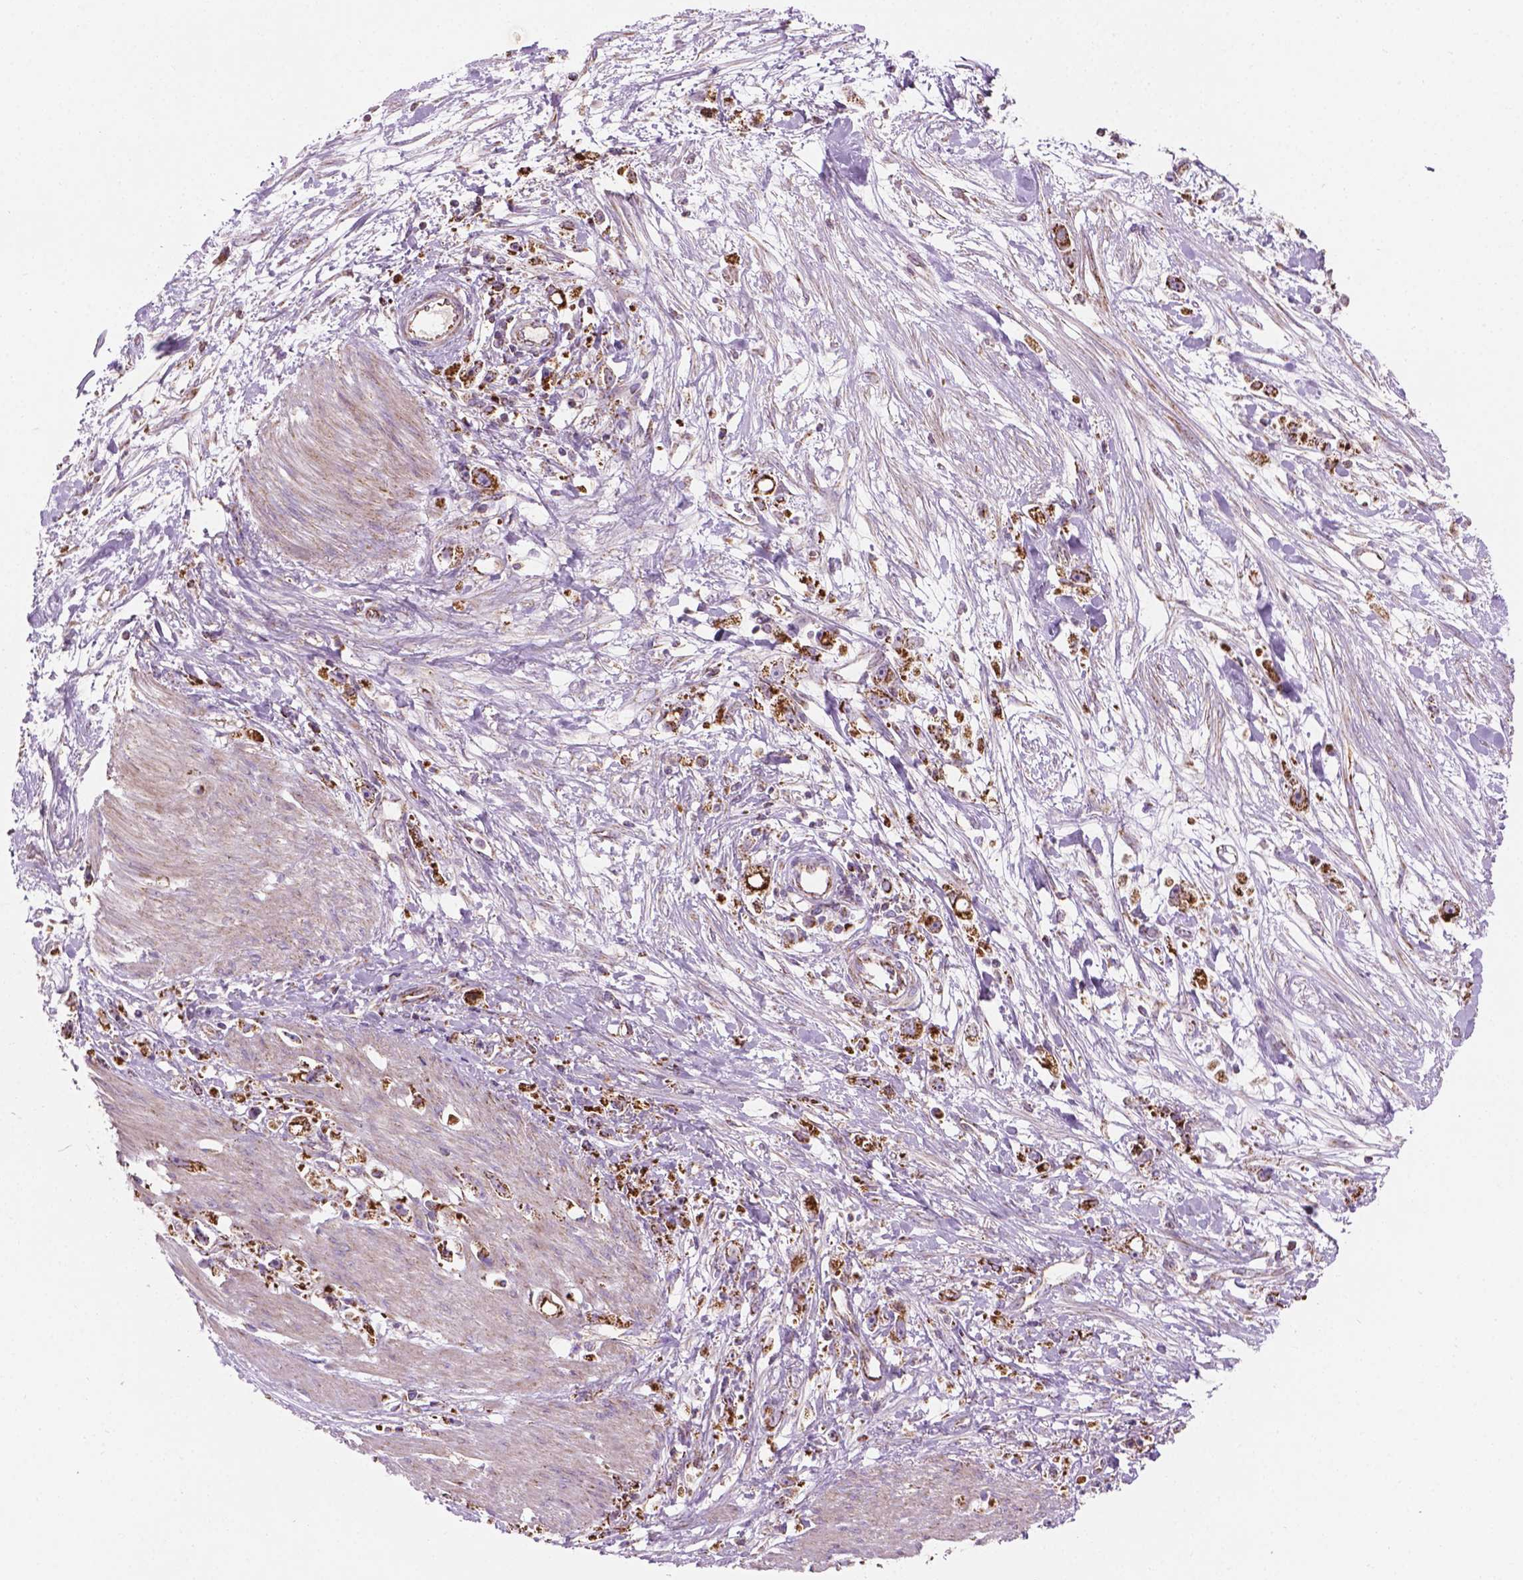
{"staining": {"intensity": "strong", "quantity": ">75%", "location": "cytoplasmic/membranous"}, "tissue": "stomach cancer", "cell_type": "Tumor cells", "image_type": "cancer", "snomed": [{"axis": "morphology", "description": "Adenocarcinoma, NOS"}, {"axis": "topography", "description": "Stomach"}], "caption": "Immunohistochemical staining of human adenocarcinoma (stomach) reveals strong cytoplasmic/membranous protein expression in approximately >75% of tumor cells.", "gene": "PIBF1", "patient": {"sex": "female", "age": 59}}